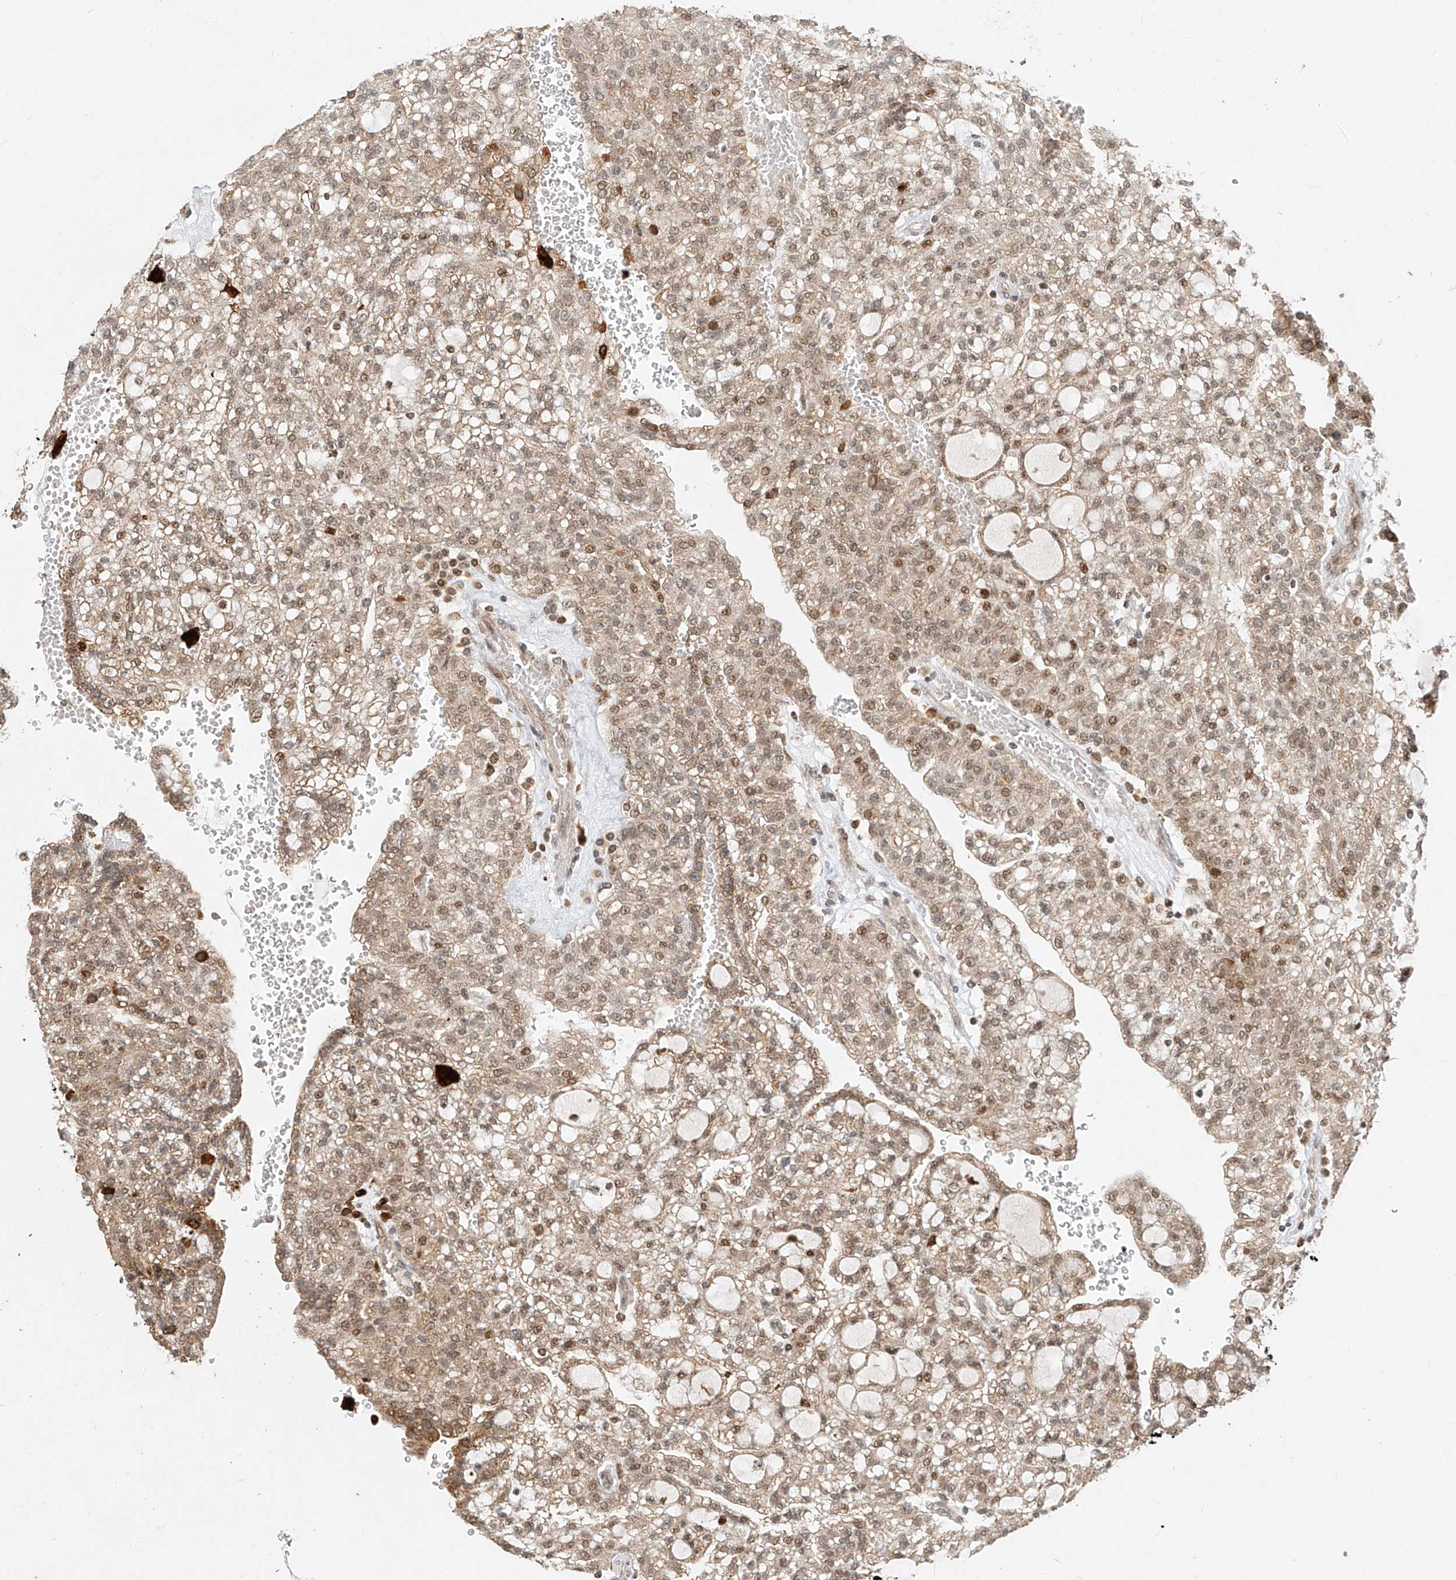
{"staining": {"intensity": "weak", "quantity": ">75%", "location": "cytoplasmic/membranous,nuclear"}, "tissue": "renal cancer", "cell_type": "Tumor cells", "image_type": "cancer", "snomed": [{"axis": "morphology", "description": "Adenocarcinoma, NOS"}, {"axis": "topography", "description": "Kidney"}], "caption": "The immunohistochemical stain highlights weak cytoplasmic/membranous and nuclear expression in tumor cells of renal adenocarcinoma tissue.", "gene": "SYTL3", "patient": {"sex": "male", "age": 63}}